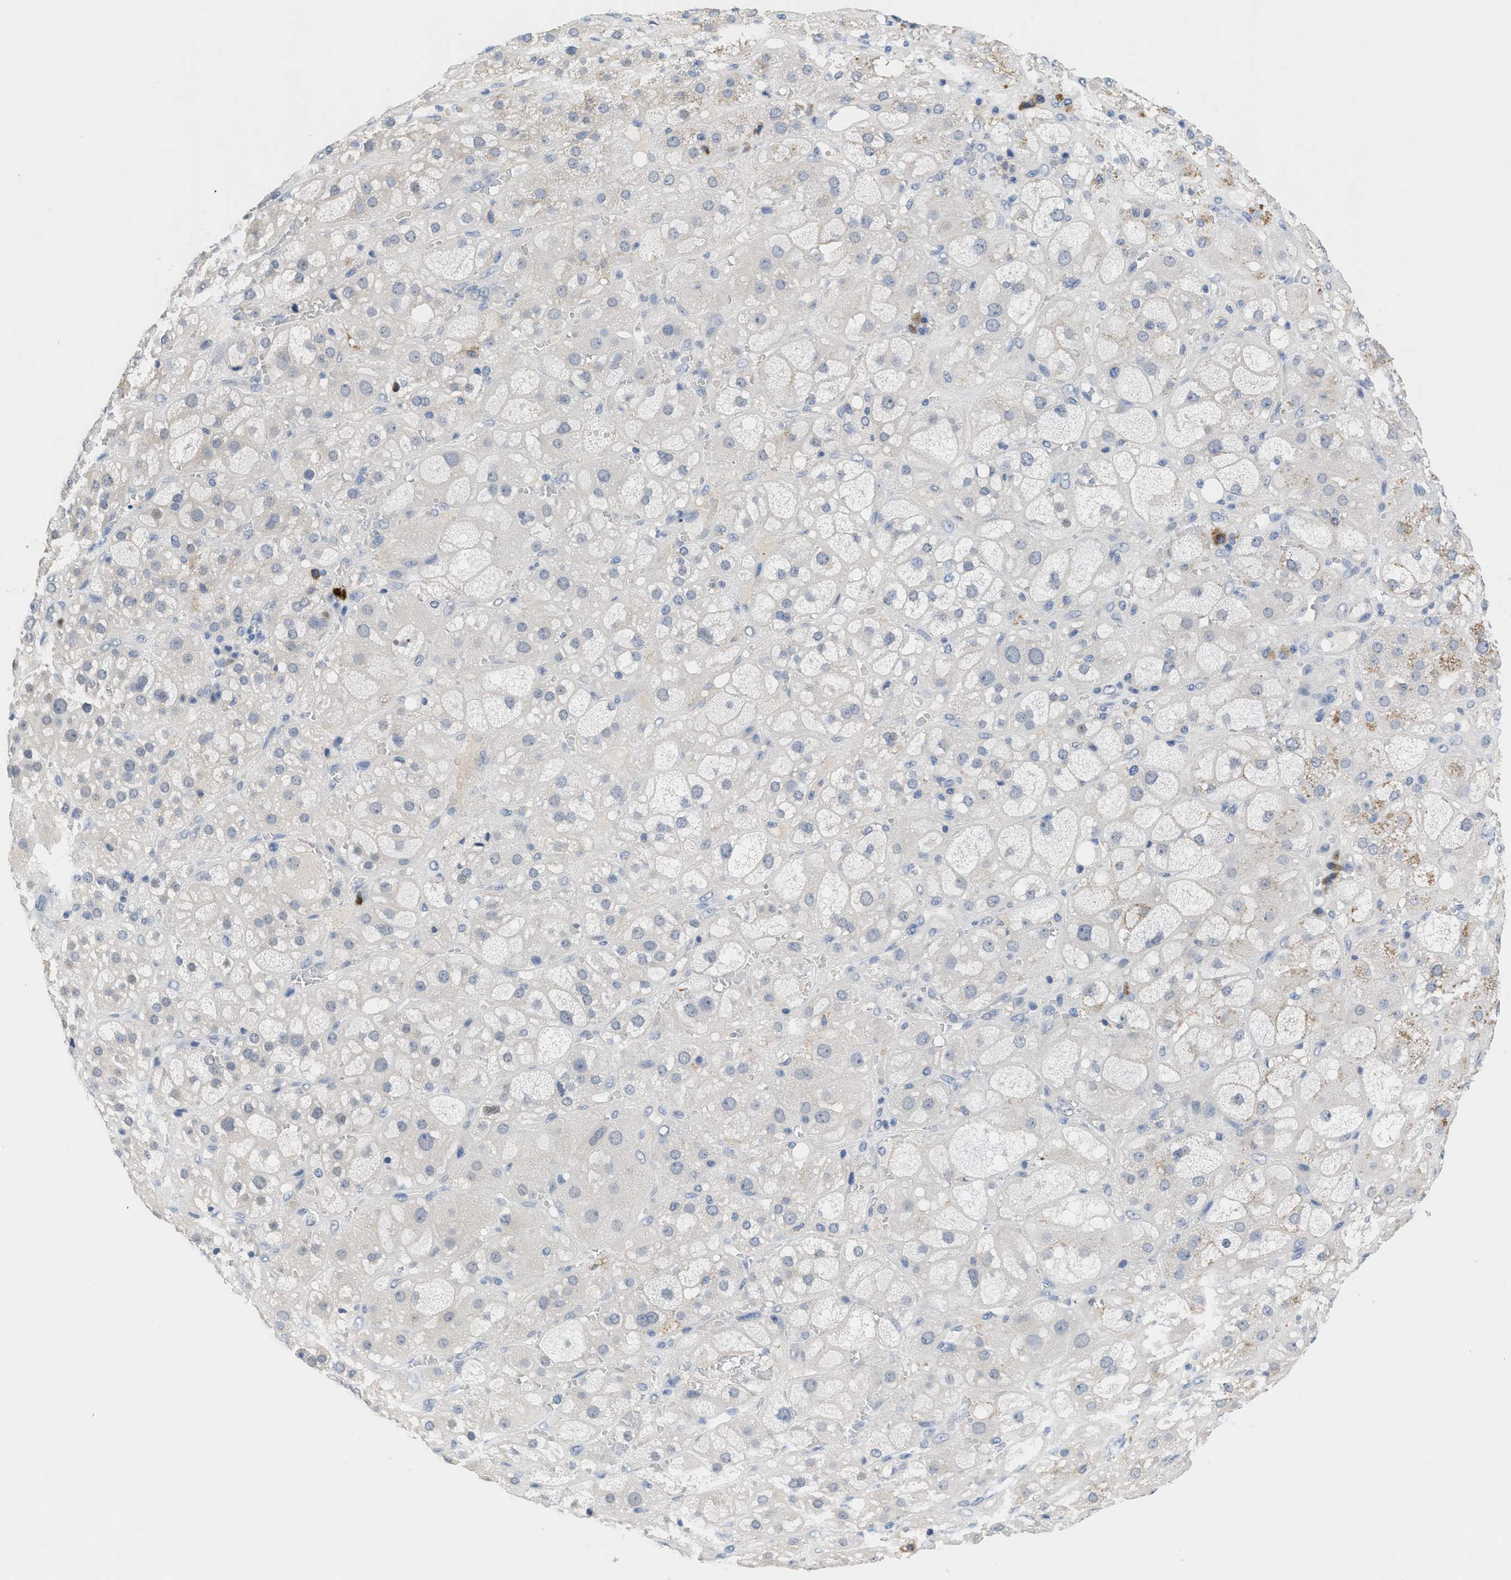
{"staining": {"intensity": "negative", "quantity": "none", "location": "none"}, "tissue": "adrenal gland", "cell_type": "Glandular cells", "image_type": "normal", "snomed": [{"axis": "morphology", "description": "Normal tissue, NOS"}, {"axis": "topography", "description": "Adrenal gland"}], "caption": "The immunohistochemistry image has no significant staining in glandular cells of adrenal gland.", "gene": "OR9K2", "patient": {"sex": "female", "age": 47}}